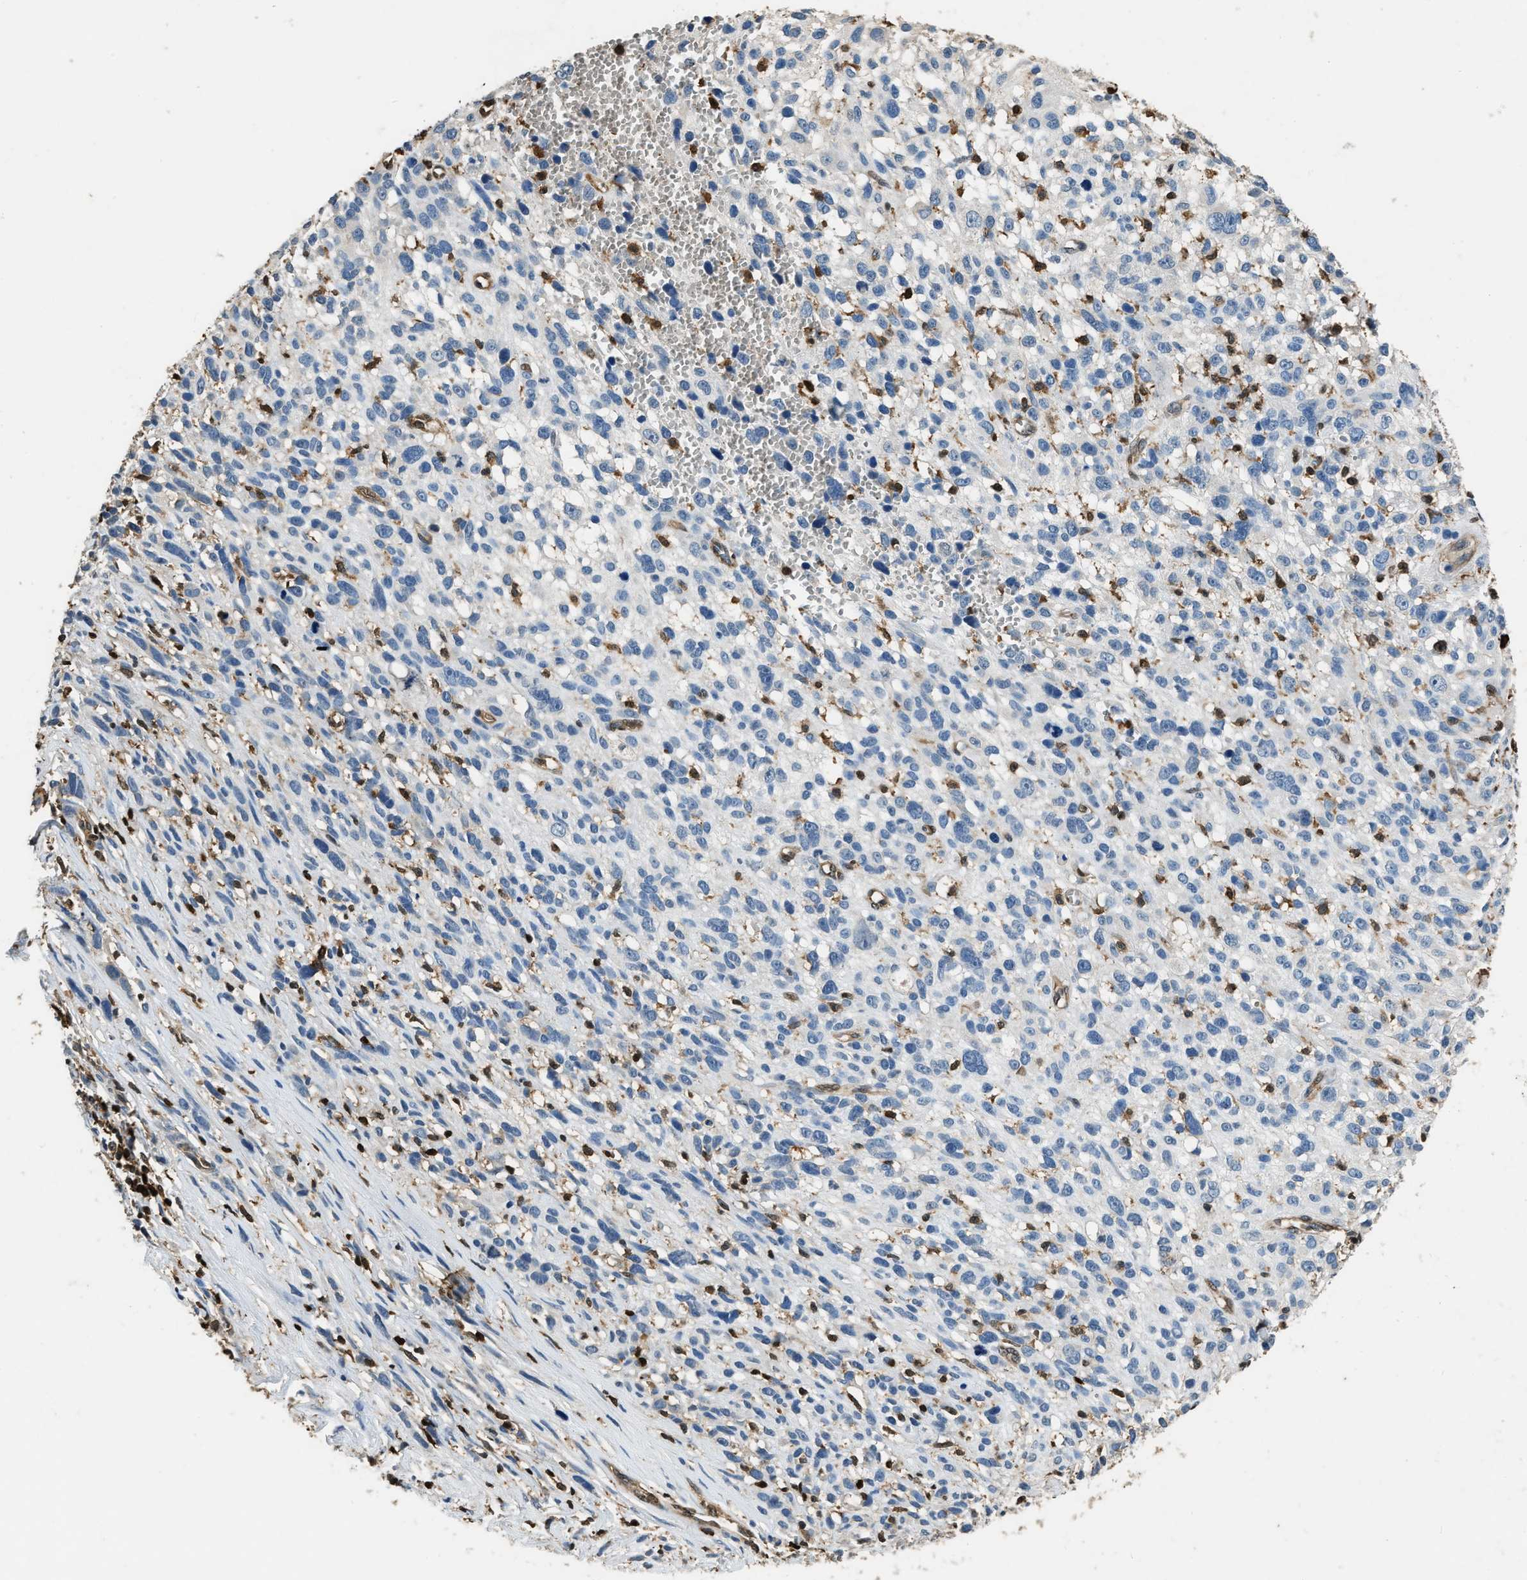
{"staining": {"intensity": "negative", "quantity": "none", "location": "none"}, "tissue": "melanoma", "cell_type": "Tumor cells", "image_type": "cancer", "snomed": [{"axis": "morphology", "description": "Malignant melanoma, NOS"}, {"axis": "topography", "description": "Skin"}], "caption": "Melanoma stained for a protein using immunohistochemistry (IHC) reveals no staining tumor cells.", "gene": "ARHGDIB", "patient": {"sex": "female", "age": 55}}